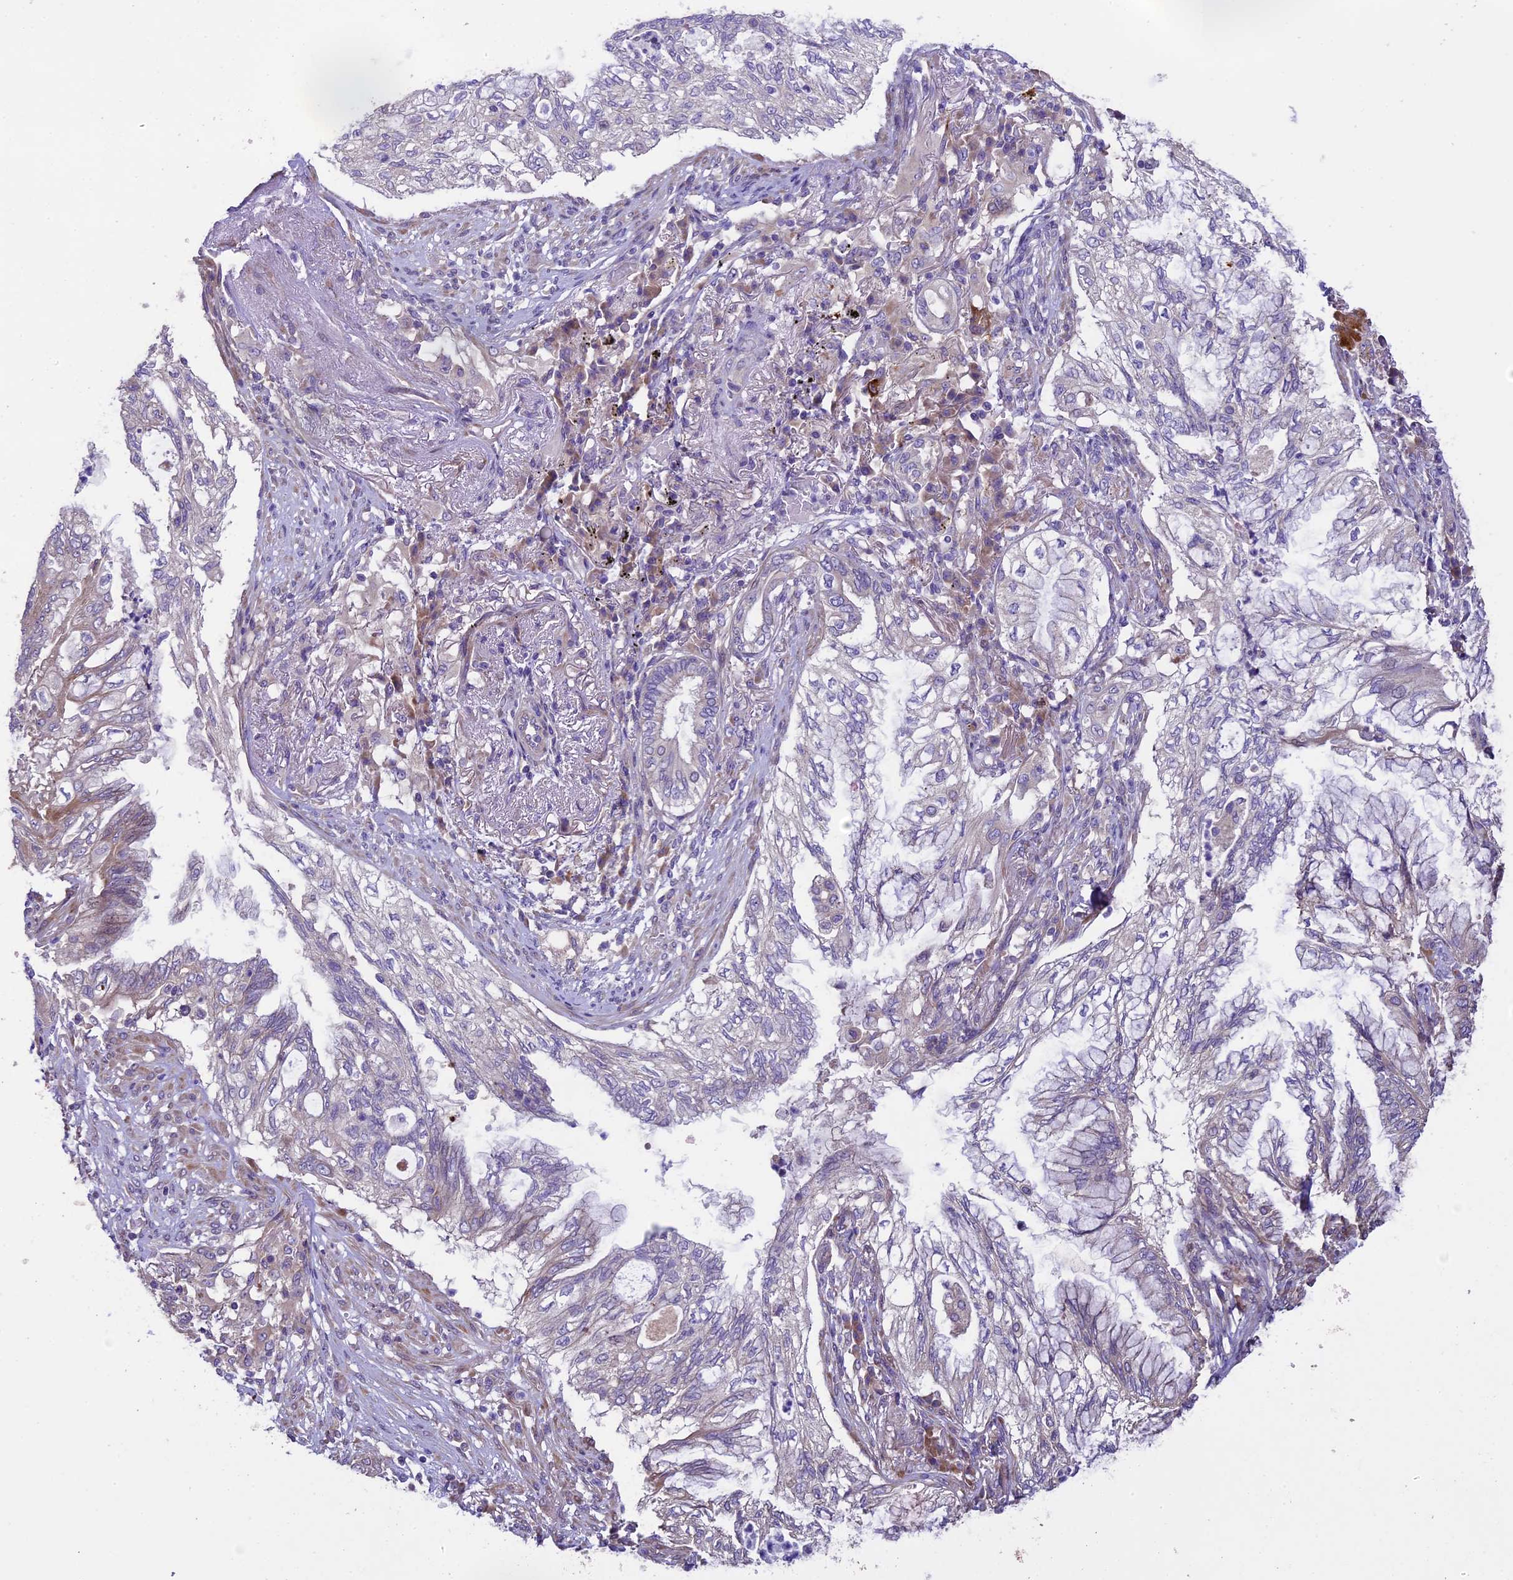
{"staining": {"intensity": "negative", "quantity": "none", "location": "none"}, "tissue": "lung cancer", "cell_type": "Tumor cells", "image_type": "cancer", "snomed": [{"axis": "morphology", "description": "Adenocarcinoma, NOS"}, {"axis": "topography", "description": "Lung"}], "caption": "An IHC micrograph of lung cancer (adenocarcinoma) is shown. There is no staining in tumor cells of lung cancer (adenocarcinoma).", "gene": "SPIRE1", "patient": {"sex": "female", "age": 70}}